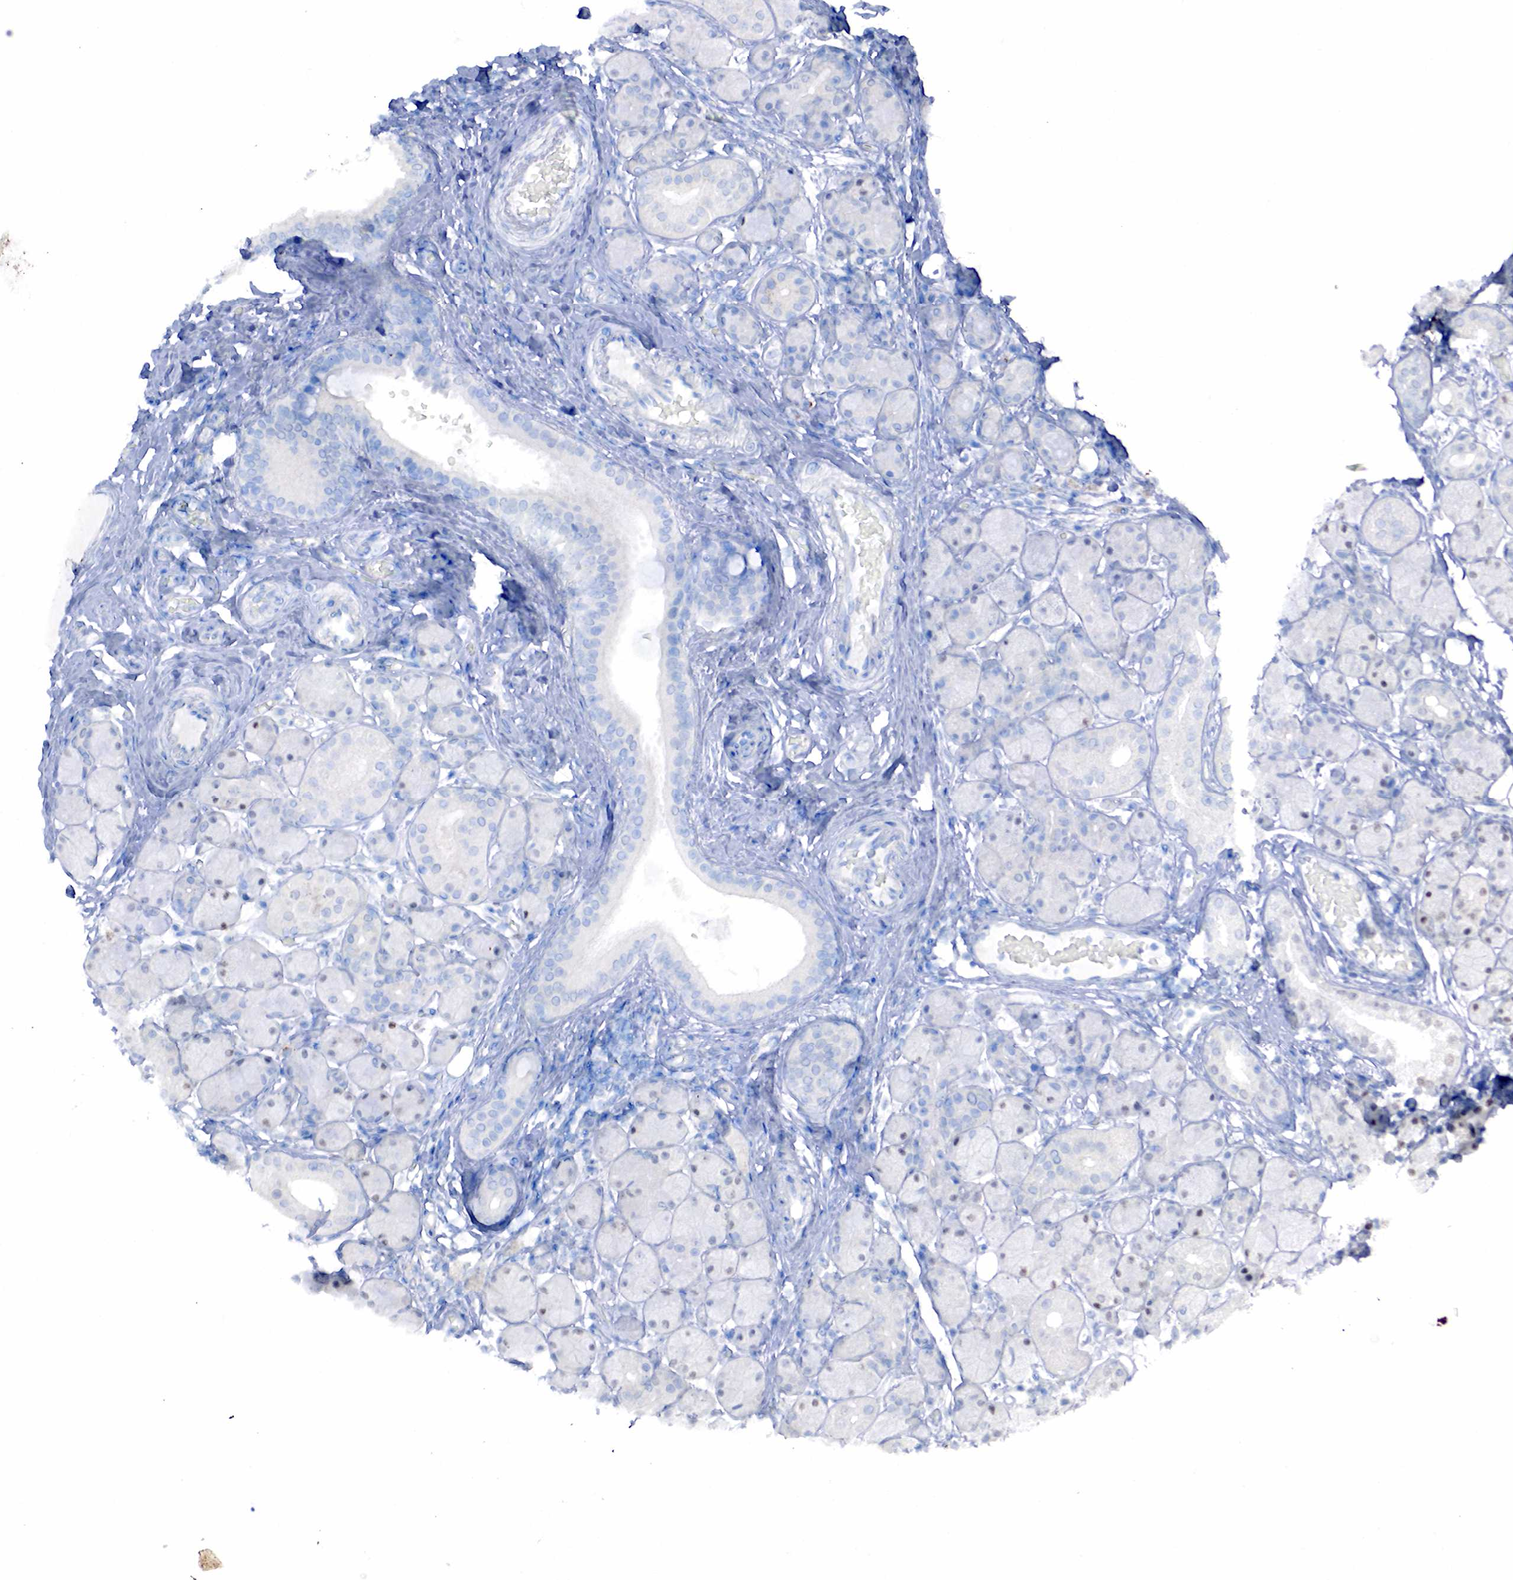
{"staining": {"intensity": "moderate", "quantity": "<25%", "location": "nuclear"}, "tissue": "salivary gland", "cell_type": "Glandular cells", "image_type": "normal", "snomed": [{"axis": "morphology", "description": "Normal tissue, NOS"}, {"axis": "topography", "description": "Salivary gland"}, {"axis": "topography", "description": "Peripheral nerve tissue"}], "caption": "The photomicrograph shows immunohistochemical staining of normal salivary gland. There is moderate nuclear expression is present in approximately <25% of glandular cells.", "gene": "PGR", "patient": {"sex": "male", "age": 62}}